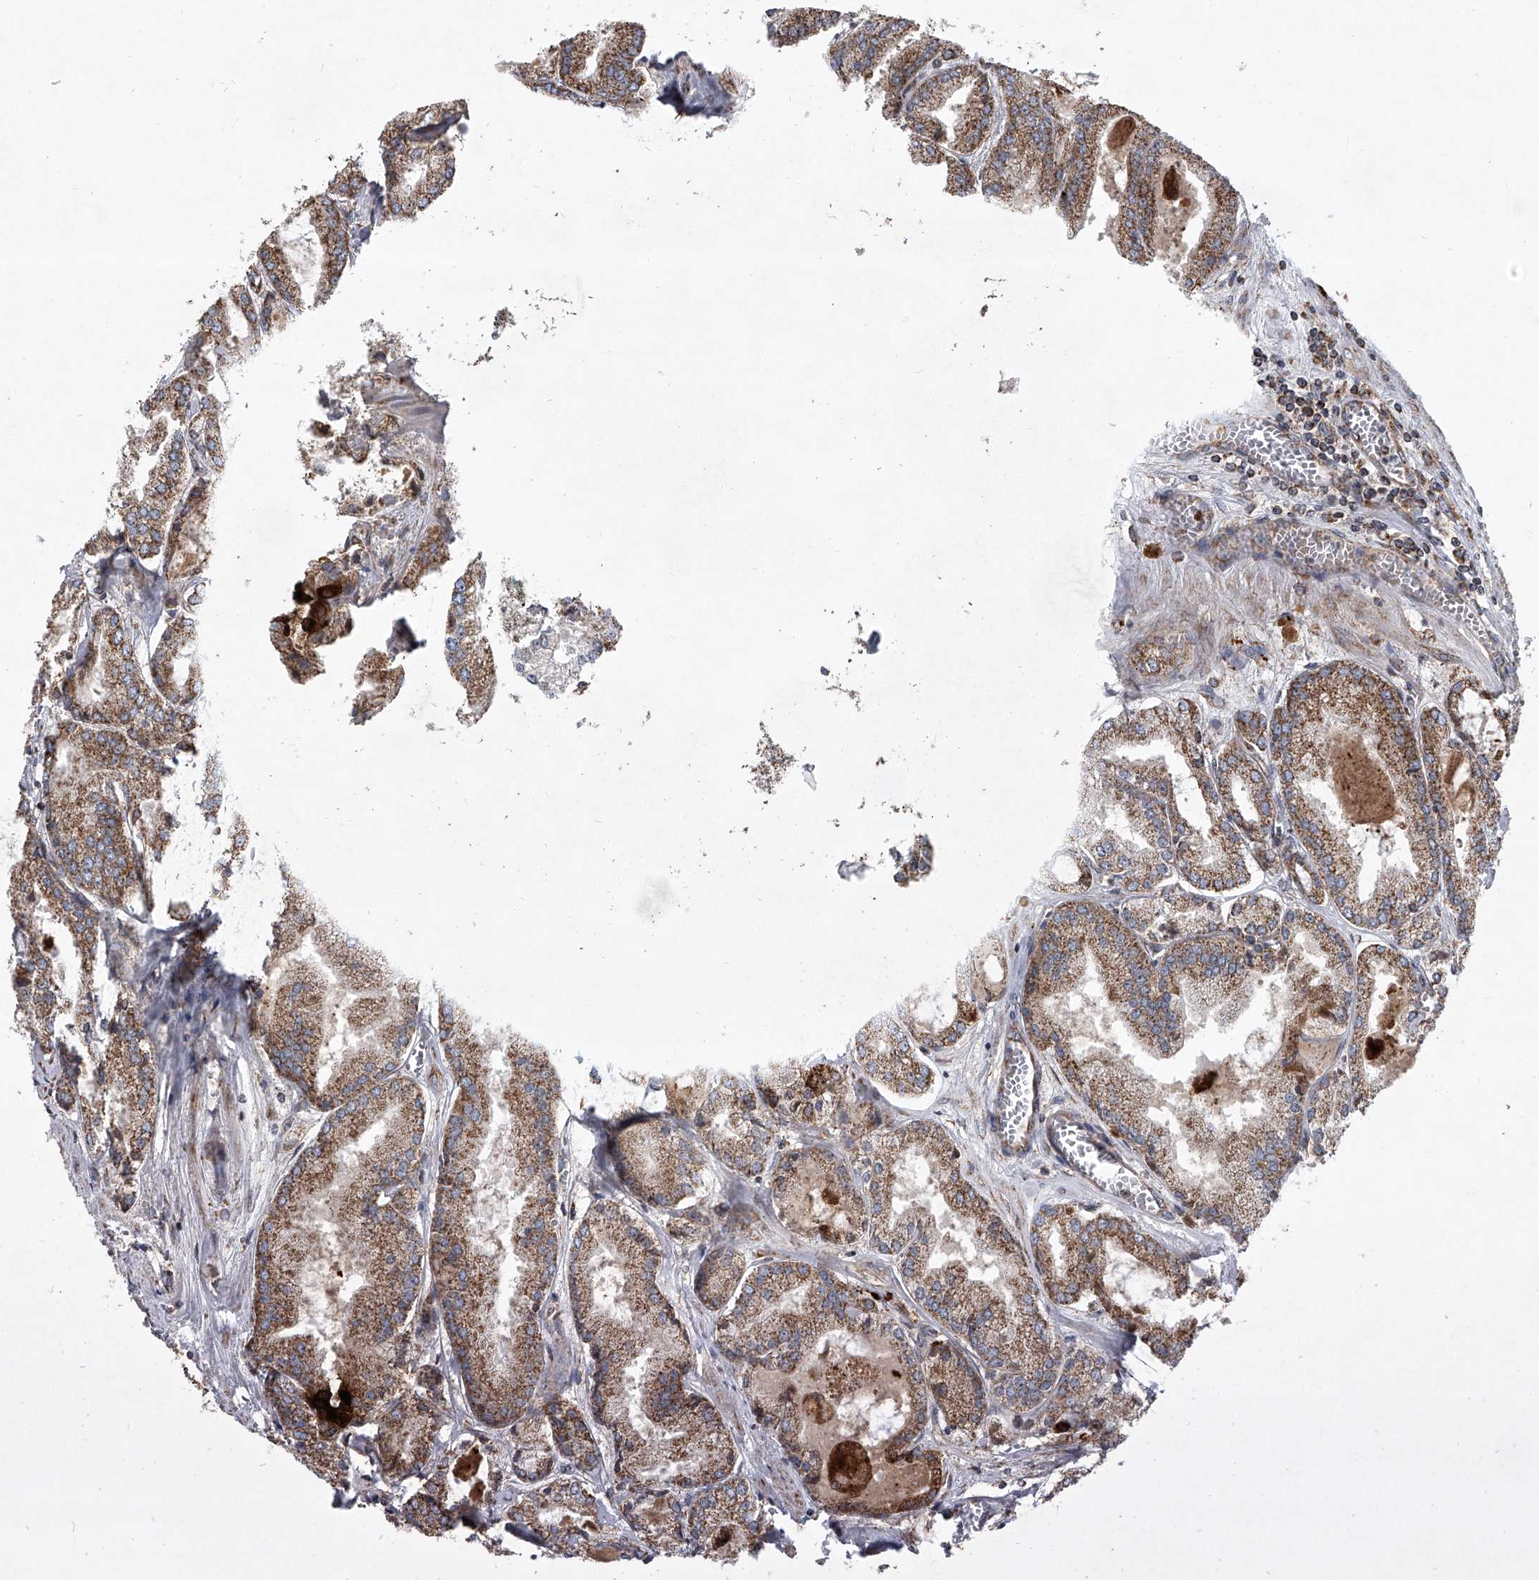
{"staining": {"intensity": "moderate", "quantity": ">75%", "location": "cytoplasmic/membranous"}, "tissue": "prostate cancer", "cell_type": "Tumor cells", "image_type": "cancer", "snomed": [{"axis": "morphology", "description": "Adenocarcinoma, Low grade"}, {"axis": "topography", "description": "Prostate"}], "caption": "The immunohistochemical stain shows moderate cytoplasmic/membranous staining in tumor cells of prostate adenocarcinoma (low-grade) tissue.", "gene": "ZC3H15", "patient": {"sex": "male", "age": 67}}